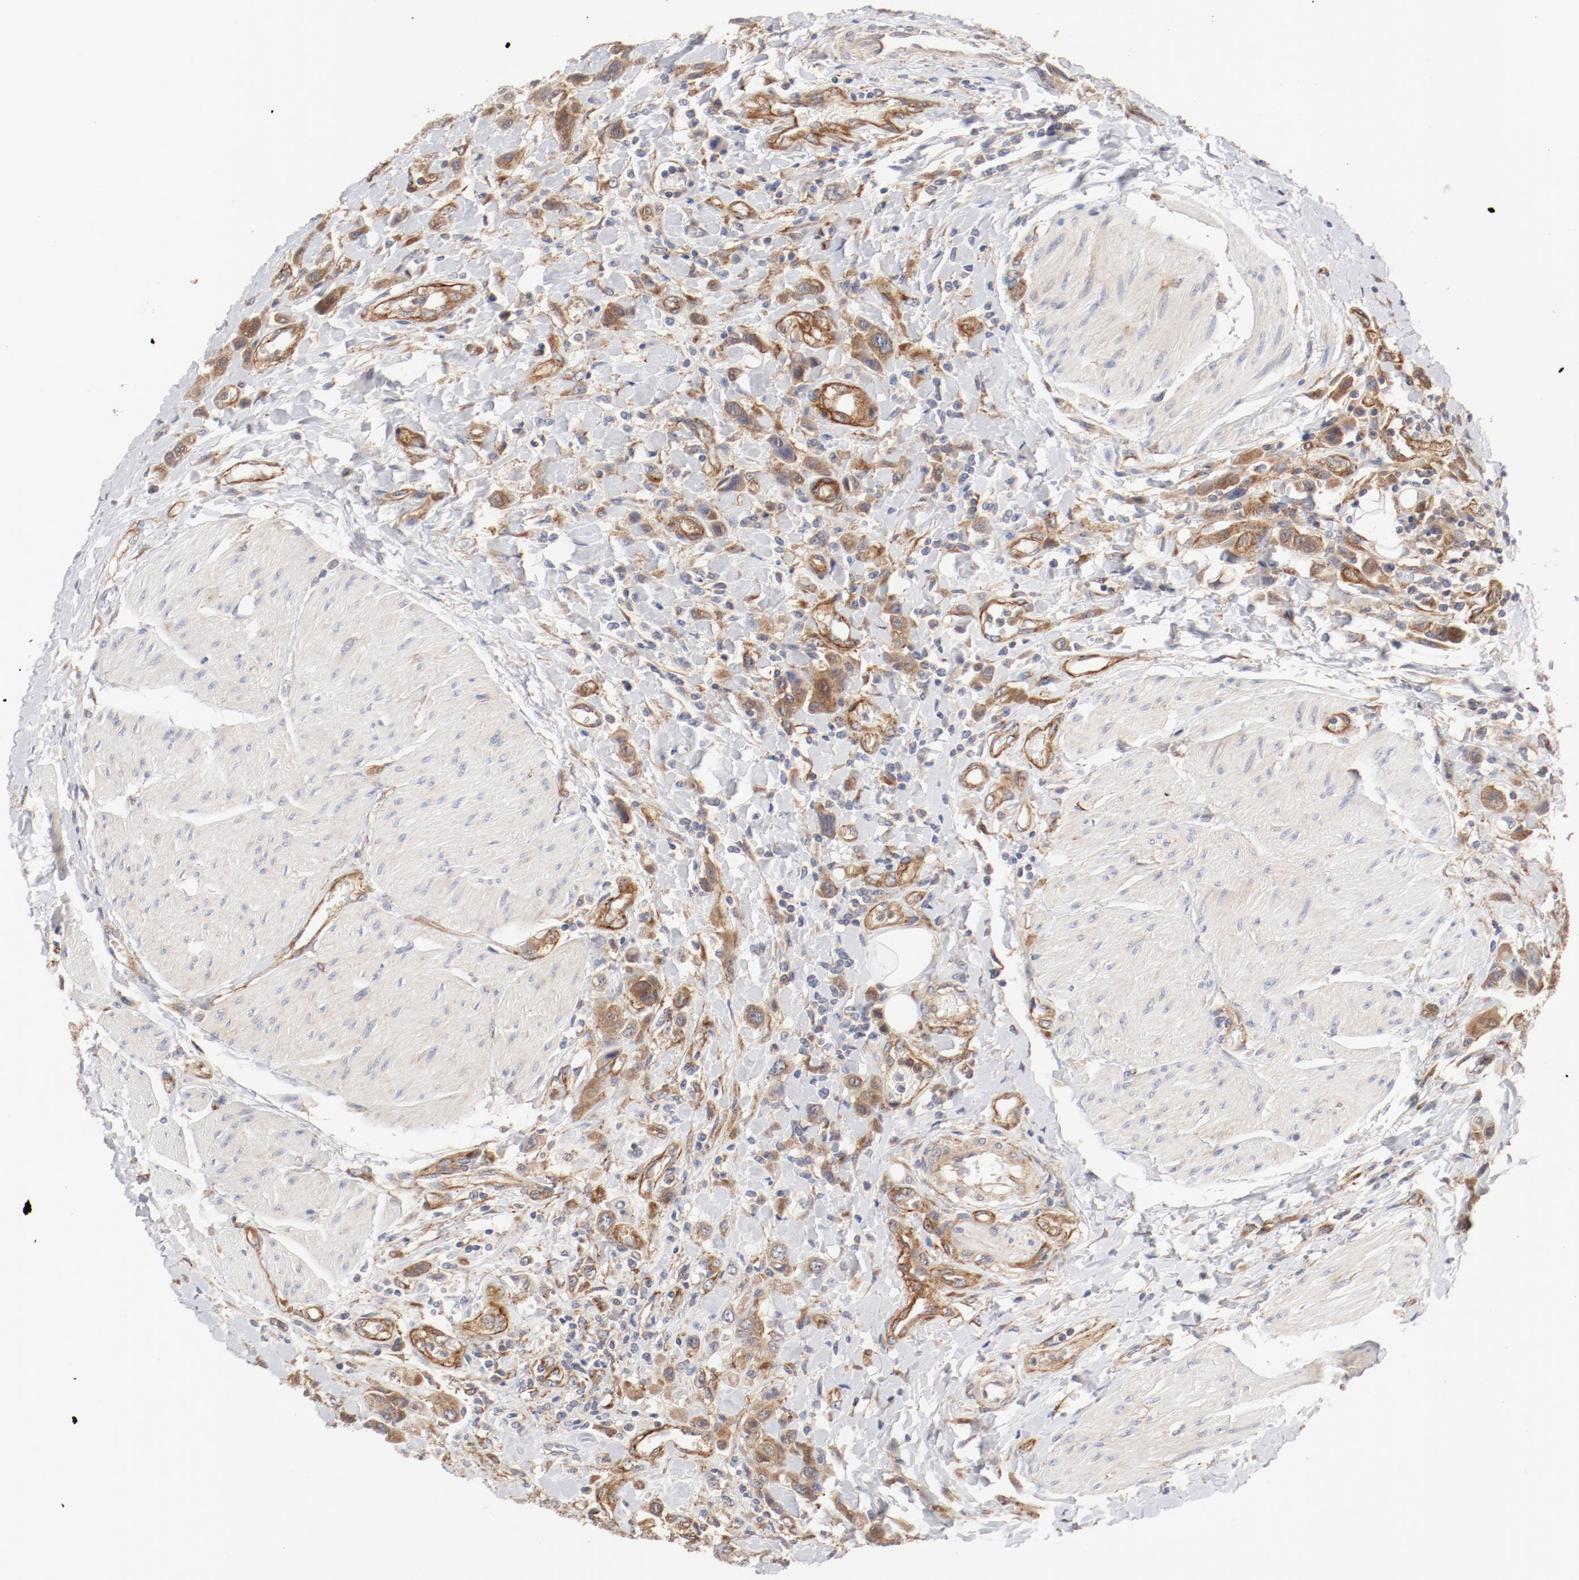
{"staining": {"intensity": "moderate", "quantity": ">75%", "location": "cytoplasmic/membranous"}, "tissue": "urothelial cancer", "cell_type": "Tumor cells", "image_type": "cancer", "snomed": [{"axis": "morphology", "description": "Urothelial carcinoma, High grade"}, {"axis": "topography", "description": "Urinary bladder"}], "caption": "Protein staining of urothelial cancer tissue shows moderate cytoplasmic/membranous staining in approximately >75% of tumor cells. The protein of interest is shown in brown color, while the nuclei are stained blue.", "gene": "AP2A1", "patient": {"sex": "male", "age": 50}}